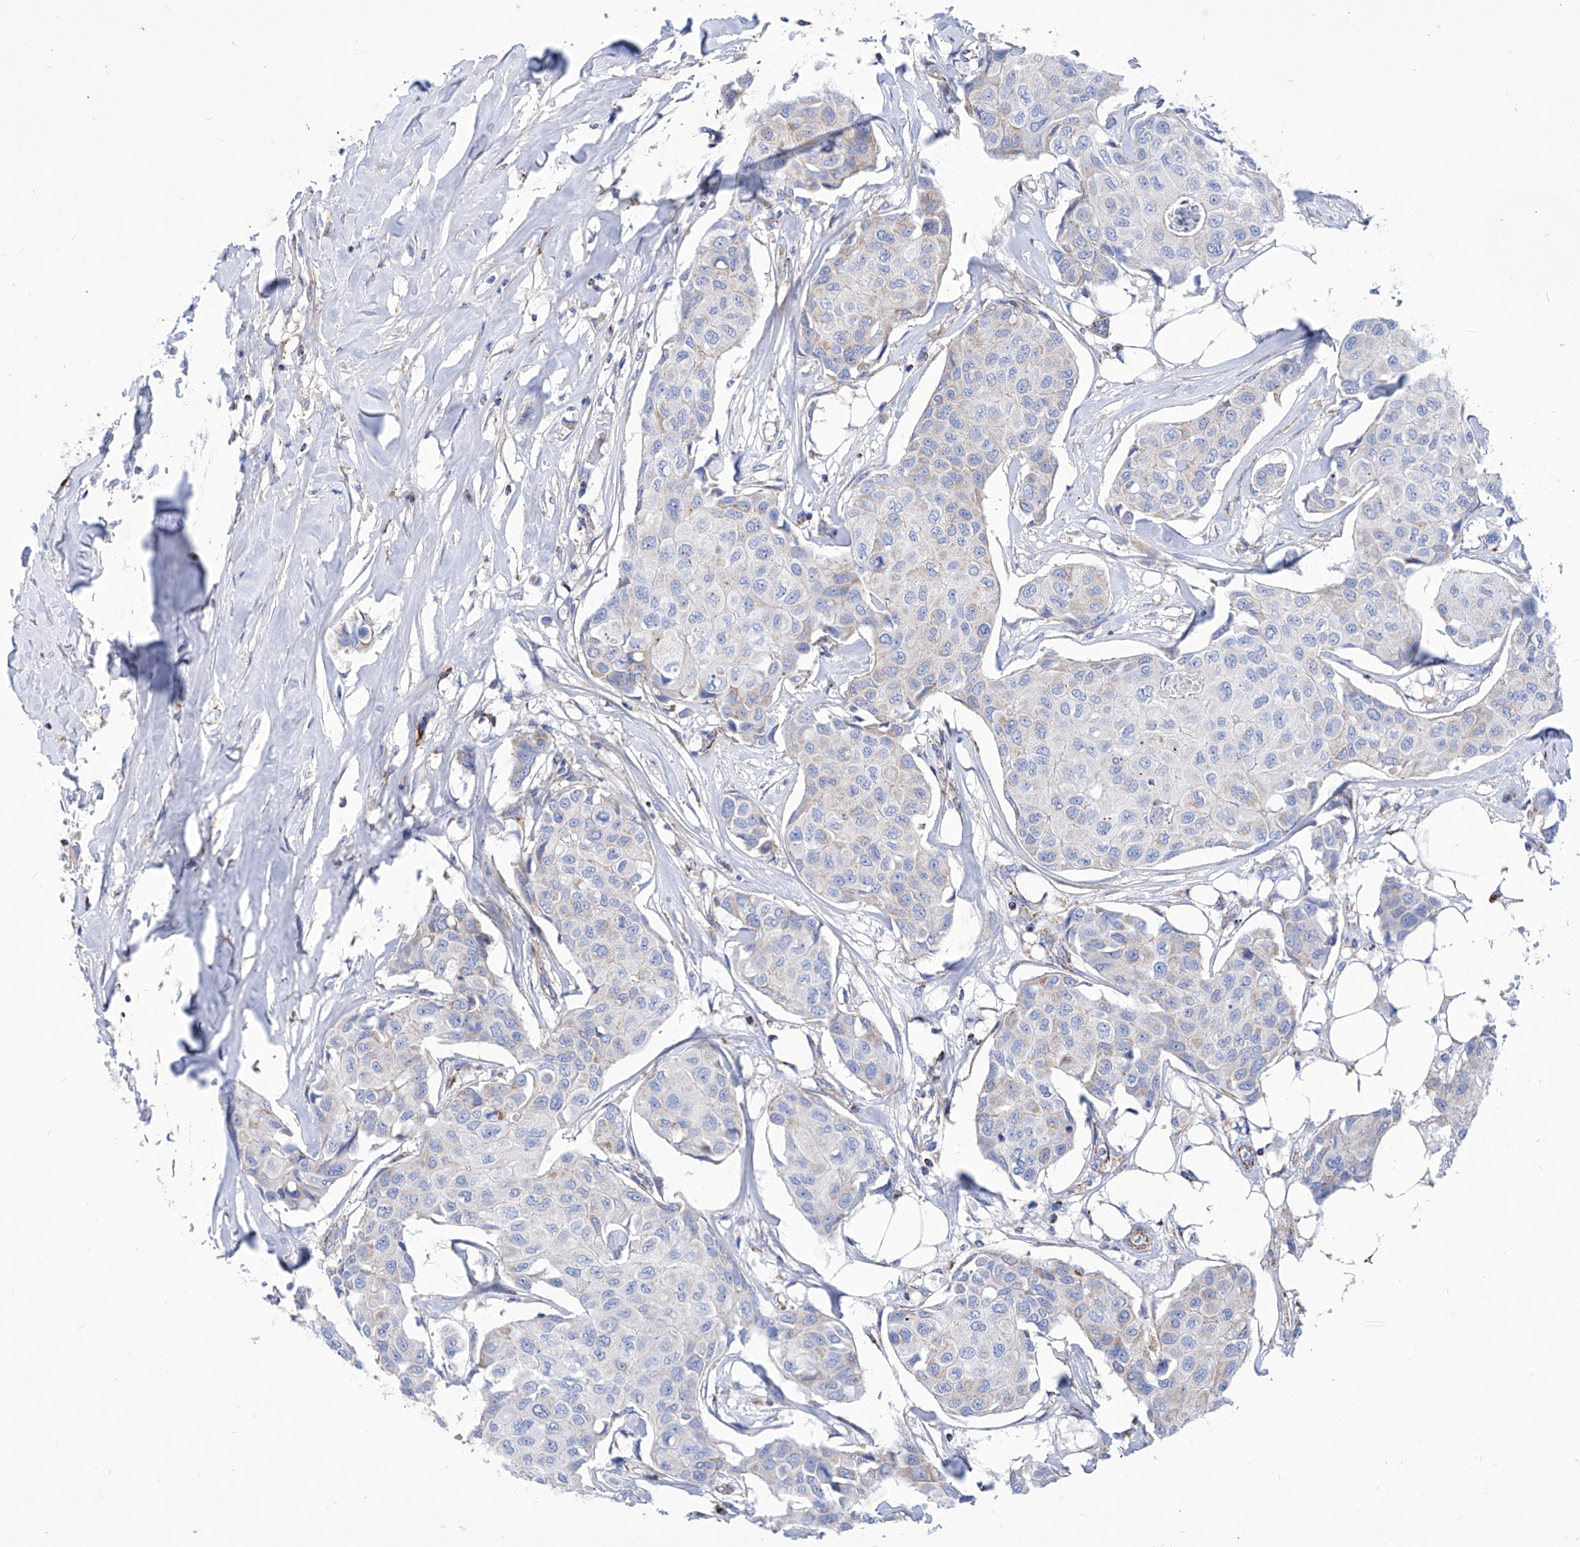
{"staining": {"intensity": "negative", "quantity": "none", "location": "none"}, "tissue": "breast cancer", "cell_type": "Tumor cells", "image_type": "cancer", "snomed": [{"axis": "morphology", "description": "Duct carcinoma"}, {"axis": "topography", "description": "Breast"}], "caption": "Intraductal carcinoma (breast) stained for a protein using immunohistochemistry (IHC) shows no expression tumor cells.", "gene": "SRBD1", "patient": {"sex": "female", "age": 80}}